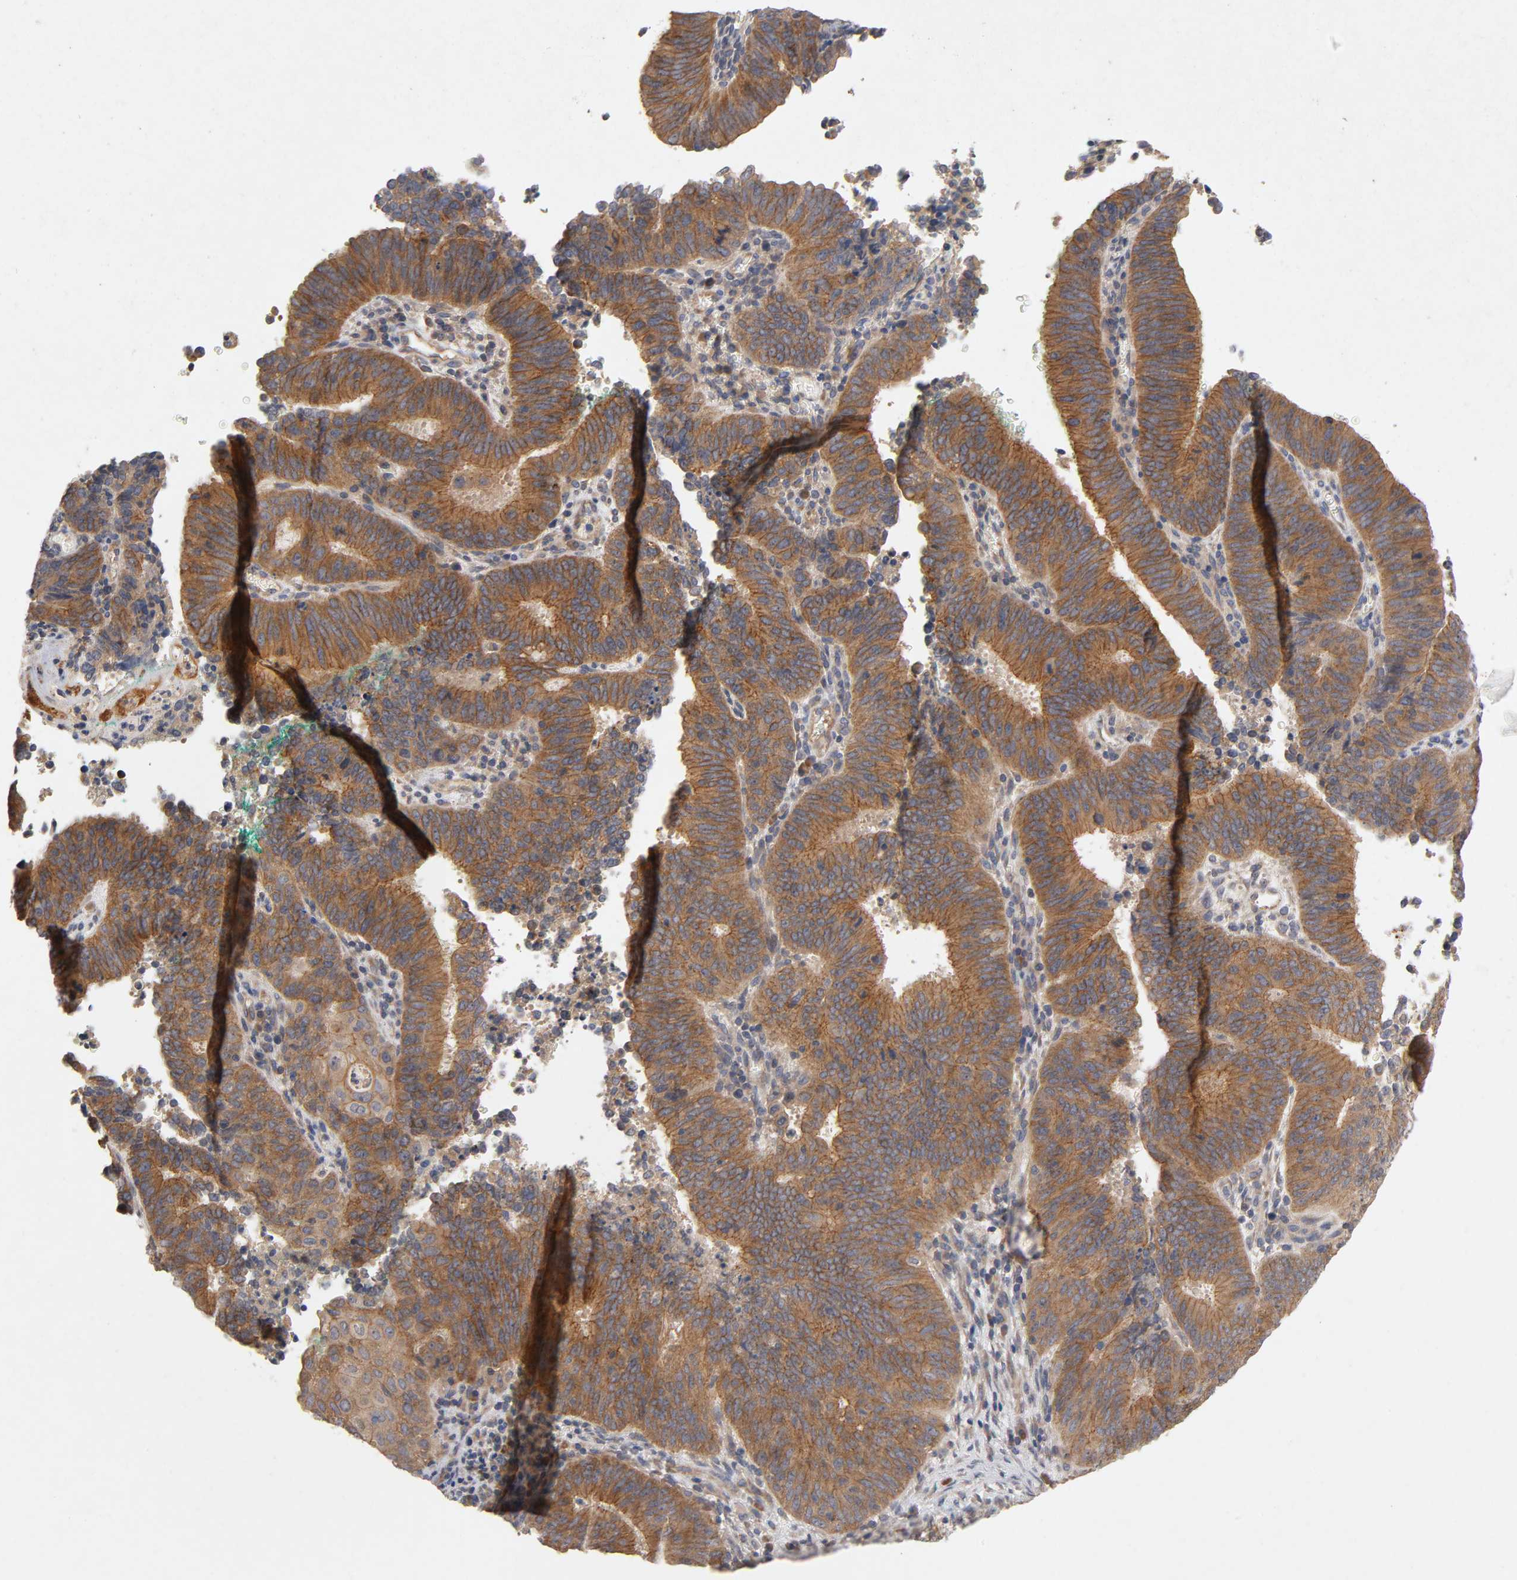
{"staining": {"intensity": "strong", "quantity": ">75%", "location": "cytoplasmic/membranous"}, "tissue": "cervical cancer", "cell_type": "Tumor cells", "image_type": "cancer", "snomed": [{"axis": "morphology", "description": "Adenocarcinoma, NOS"}, {"axis": "topography", "description": "Cervix"}], "caption": "Human adenocarcinoma (cervical) stained with a brown dye displays strong cytoplasmic/membranous positive staining in about >75% of tumor cells.", "gene": "PDZD11", "patient": {"sex": "female", "age": 44}}